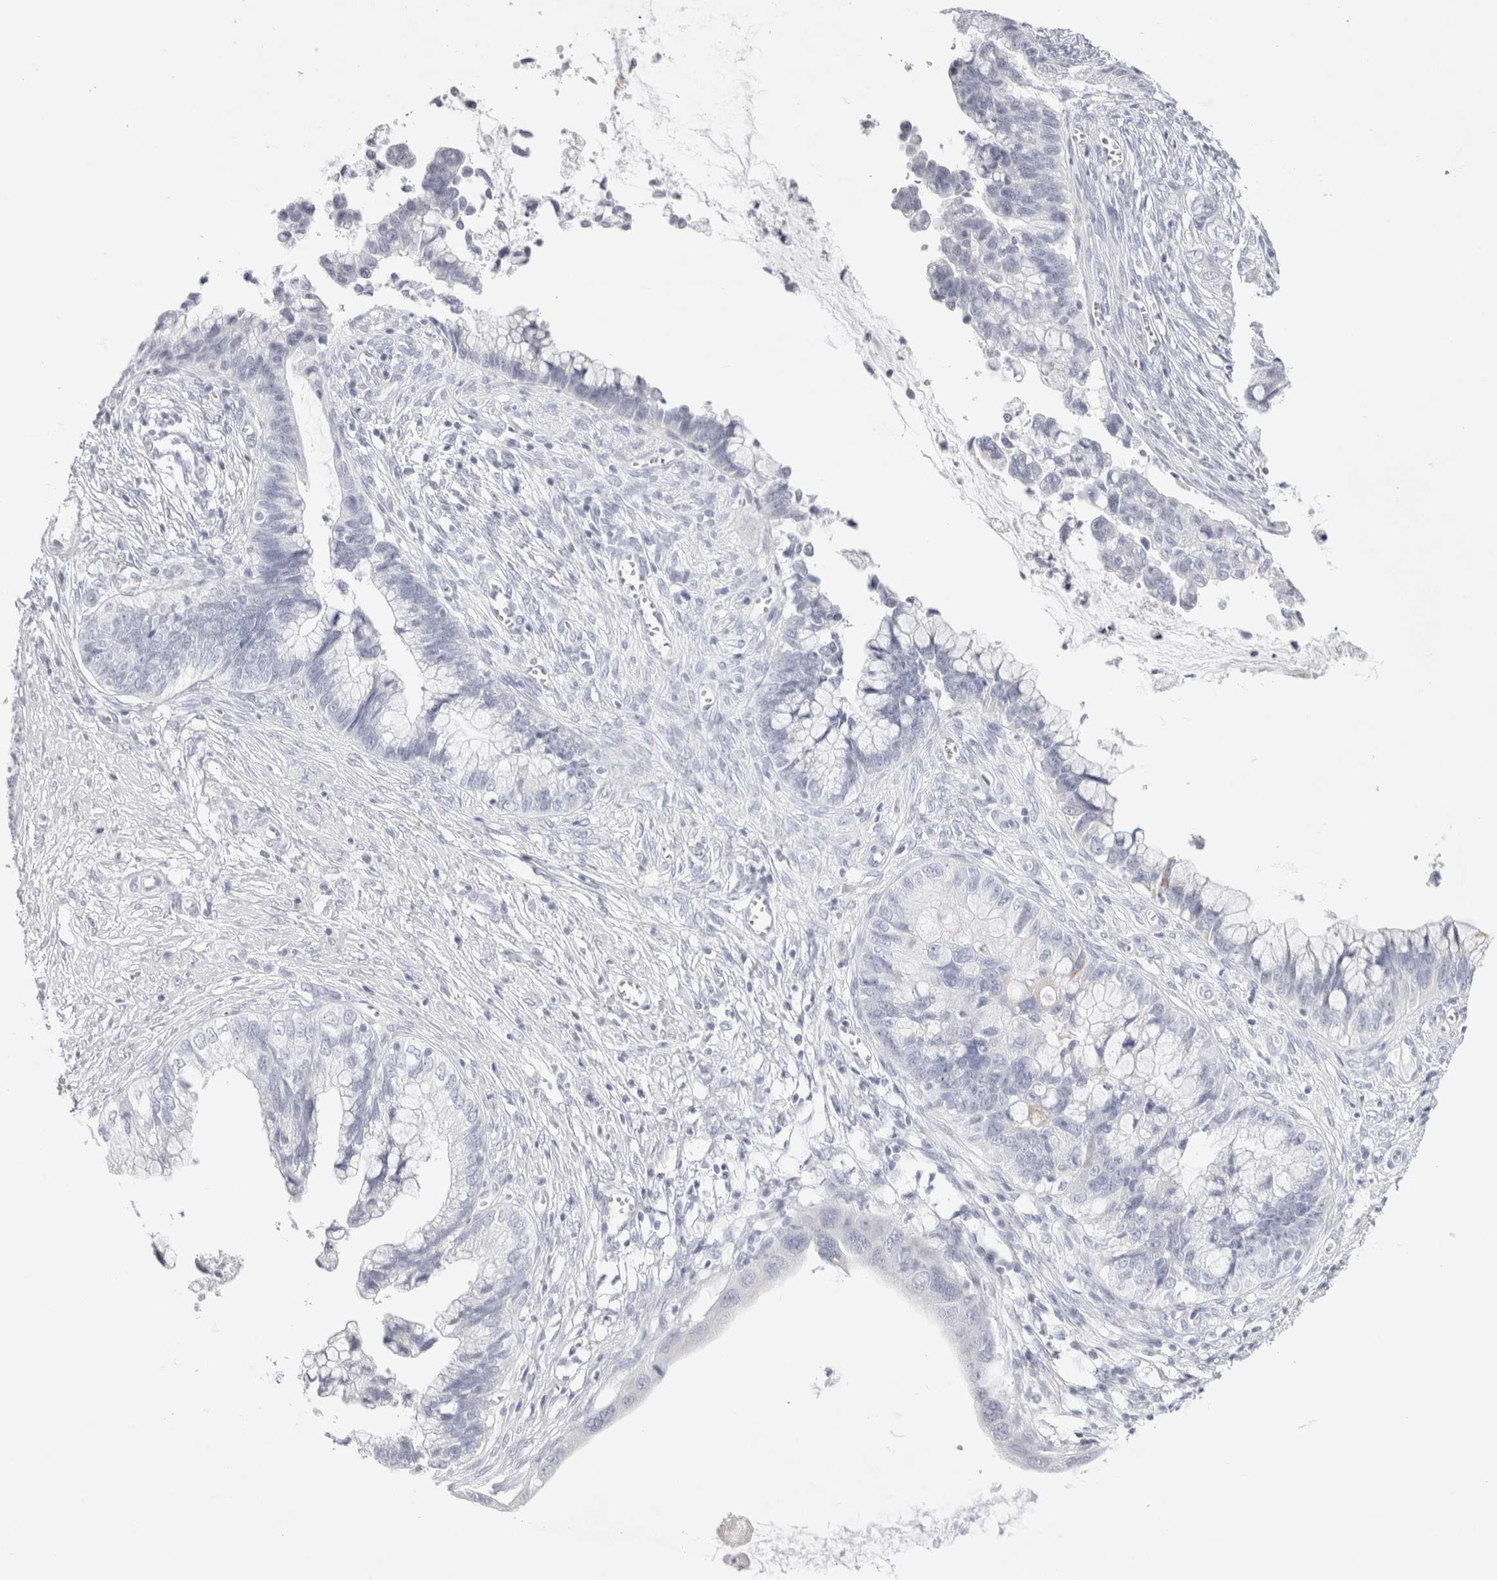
{"staining": {"intensity": "negative", "quantity": "none", "location": "none"}, "tissue": "cervical cancer", "cell_type": "Tumor cells", "image_type": "cancer", "snomed": [{"axis": "morphology", "description": "Adenocarcinoma, NOS"}, {"axis": "topography", "description": "Cervix"}], "caption": "Immunohistochemistry of human cervical cancer (adenocarcinoma) shows no positivity in tumor cells.", "gene": "GARIN1A", "patient": {"sex": "female", "age": 44}}